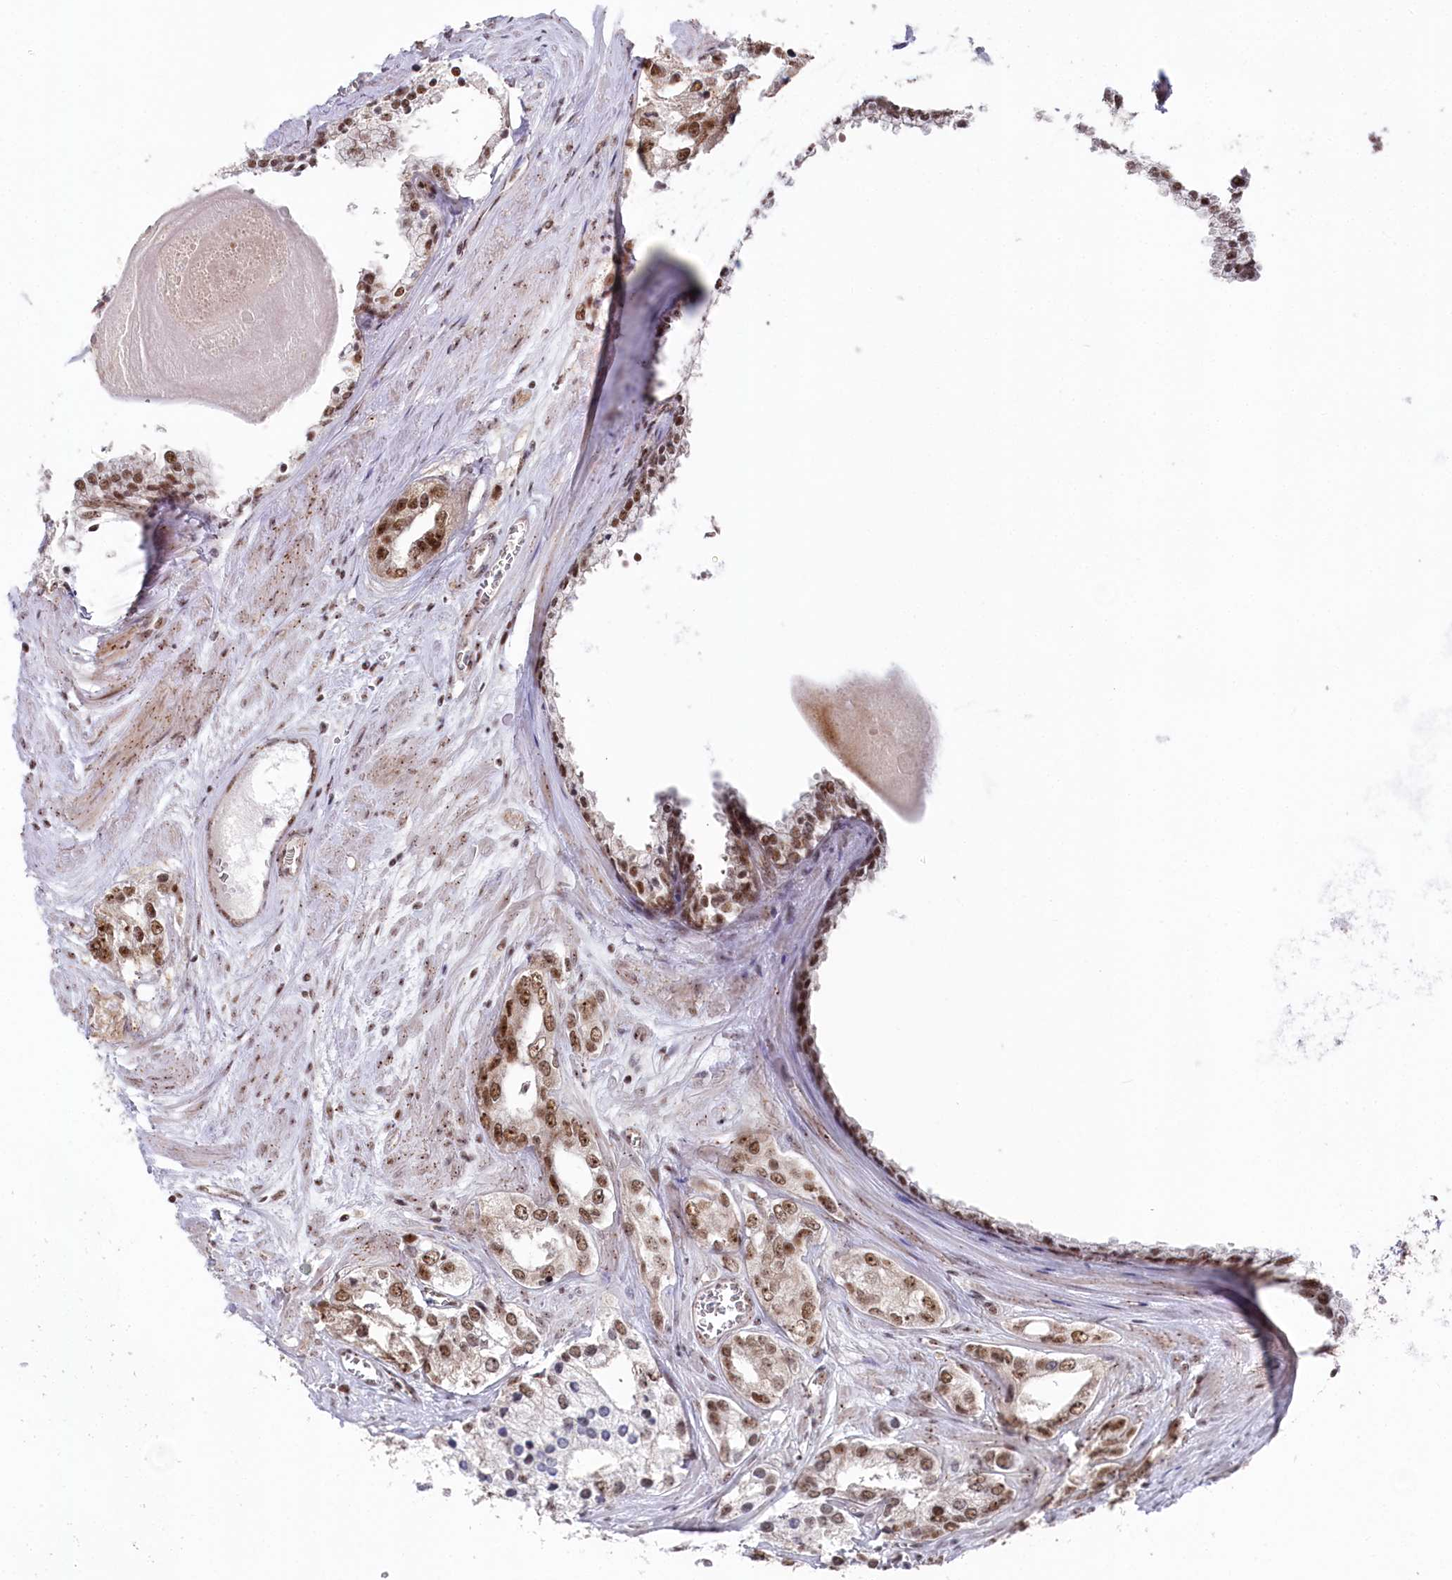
{"staining": {"intensity": "weak", "quantity": "25%-75%", "location": "nuclear"}, "tissue": "prostate cancer", "cell_type": "Tumor cells", "image_type": "cancer", "snomed": [{"axis": "morphology", "description": "Adenocarcinoma, High grade"}, {"axis": "topography", "description": "Prostate"}], "caption": "This histopathology image shows adenocarcinoma (high-grade) (prostate) stained with IHC to label a protein in brown. The nuclear of tumor cells show weak positivity for the protein. Nuclei are counter-stained blue.", "gene": "POLR2H", "patient": {"sex": "male", "age": 66}}